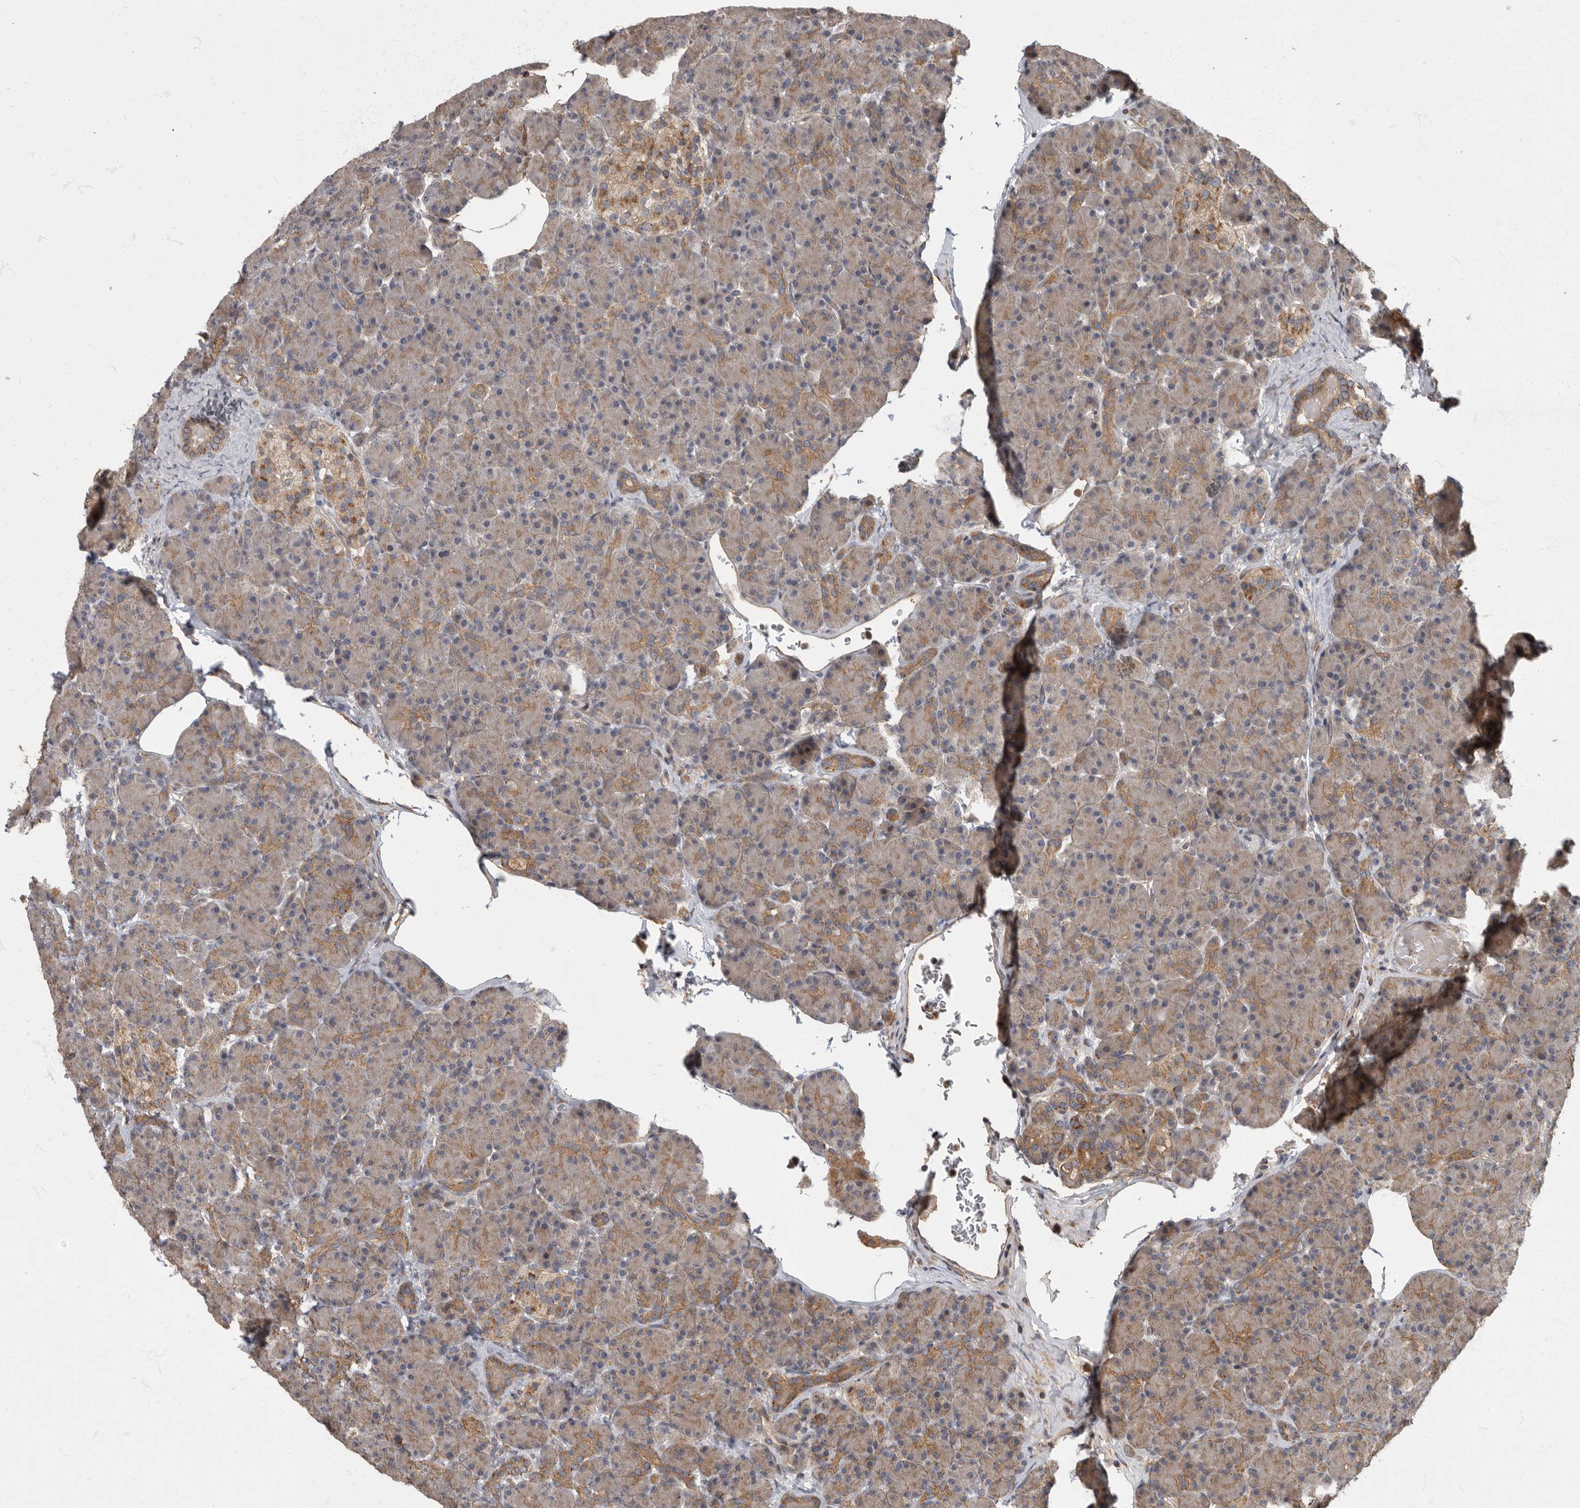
{"staining": {"intensity": "moderate", "quantity": ">75%", "location": "cytoplasmic/membranous"}, "tissue": "pancreas", "cell_type": "Exocrine glandular cells", "image_type": "normal", "snomed": [{"axis": "morphology", "description": "Normal tissue, NOS"}, {"axis": "topography", "description": "Pancreas"}], "caption": "Protein analysis of normal pancreas exhibits moderate cytoplasmic/membranous expression in approximately >75% of exocrine glandular cells.", "gene": "IQCK", "patient": {"sex": "female", "age": 43}}